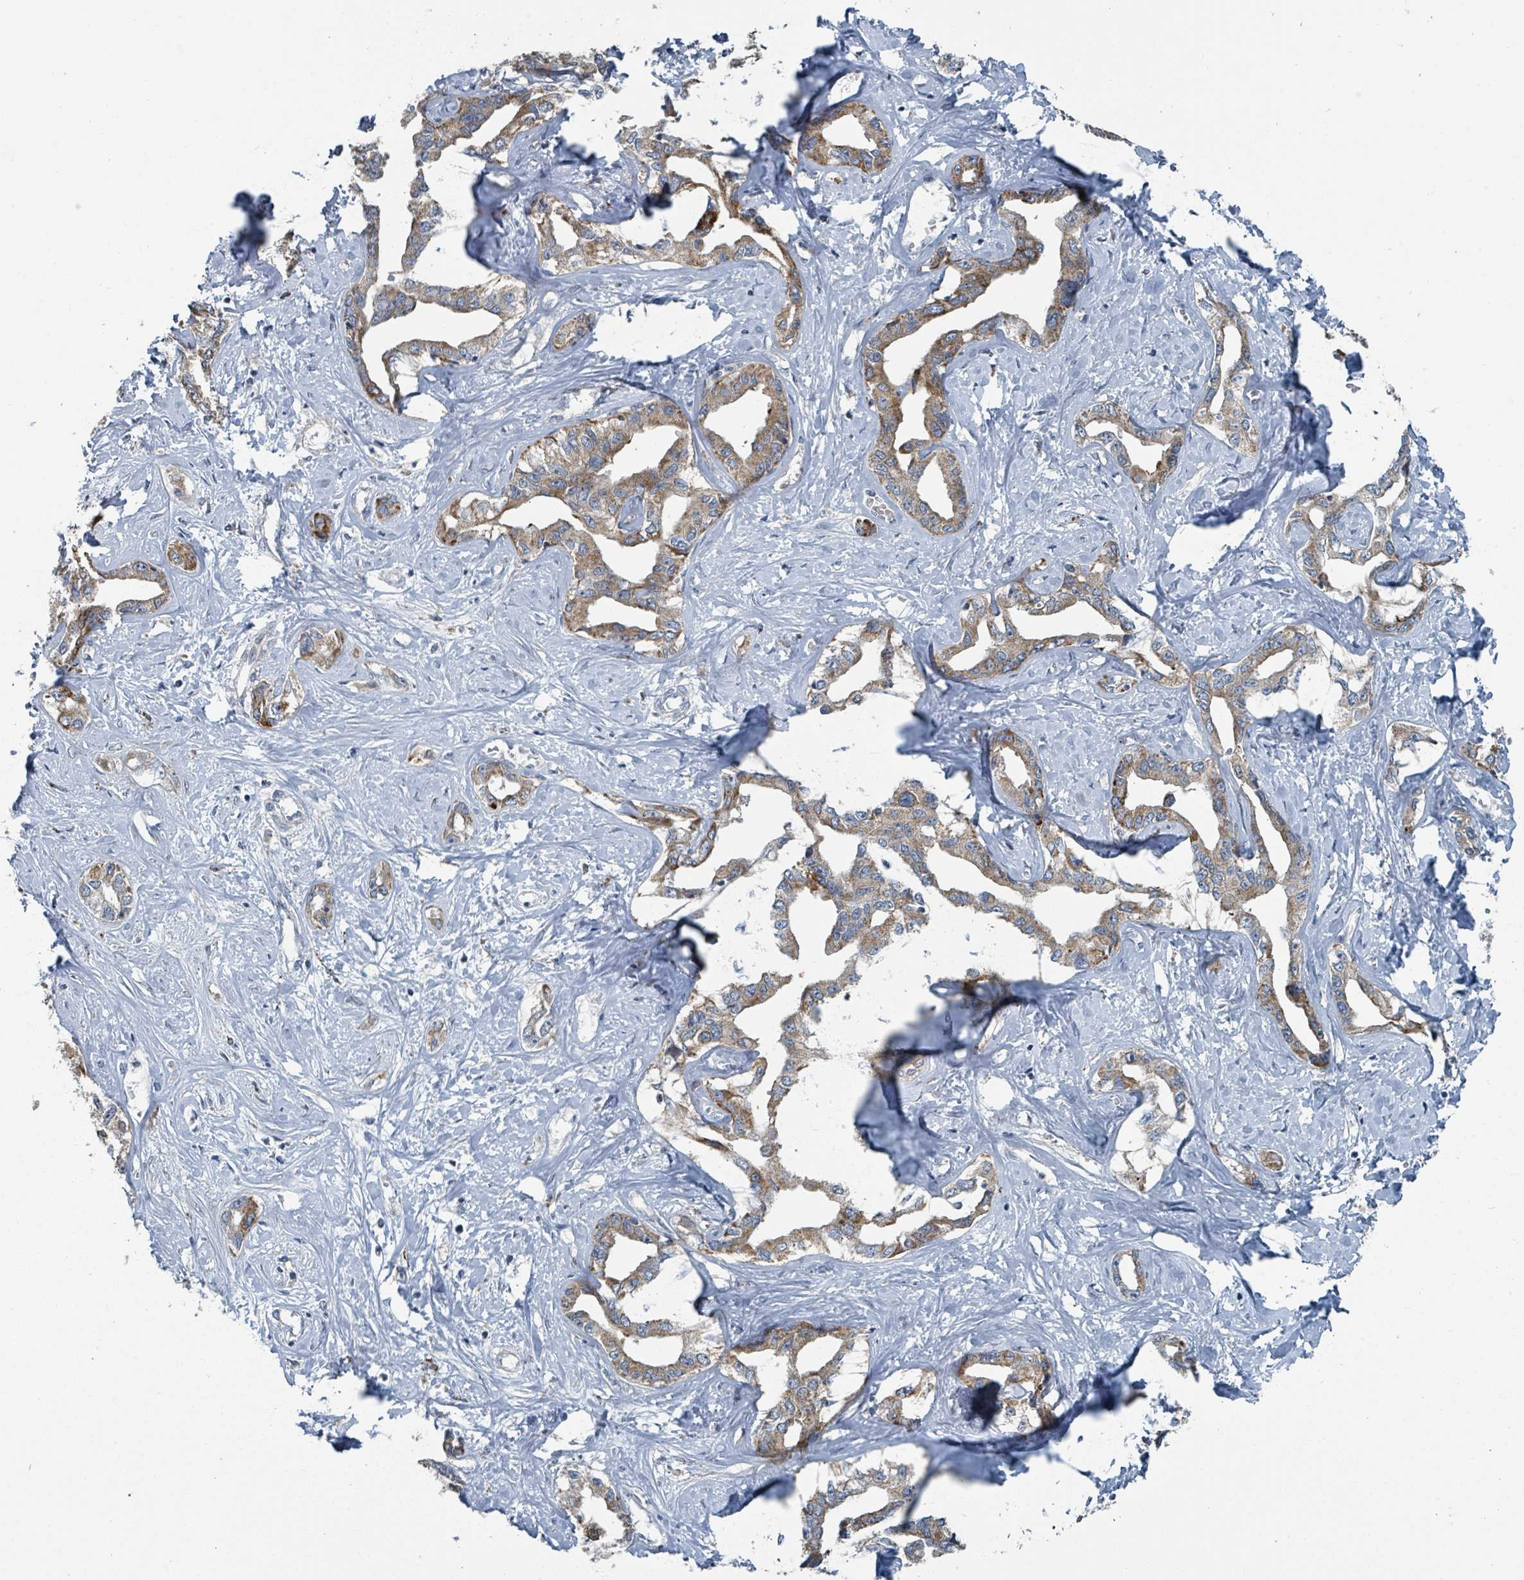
{"staining": {"intensity": "moderate", "quantity": ">75%", "location": "cytoplasmic/membranous"}, "tissue": "liver cancer", "cell_type": "Tumor cells", "image_type": "cancer", "snomed": [{"axis": "morphology", "description": "Cholangiocarcinoma"}, {"axis": "topography", "description": "Liver"}], "caption": "Tumor cells reveal medium levels of moderate cytoplasmic/membranous expression in about >75% of cells in liver cholangiocarcinoma.", "gene": "DIPK2A", "patient": {"sex": "male", "age": 59}}